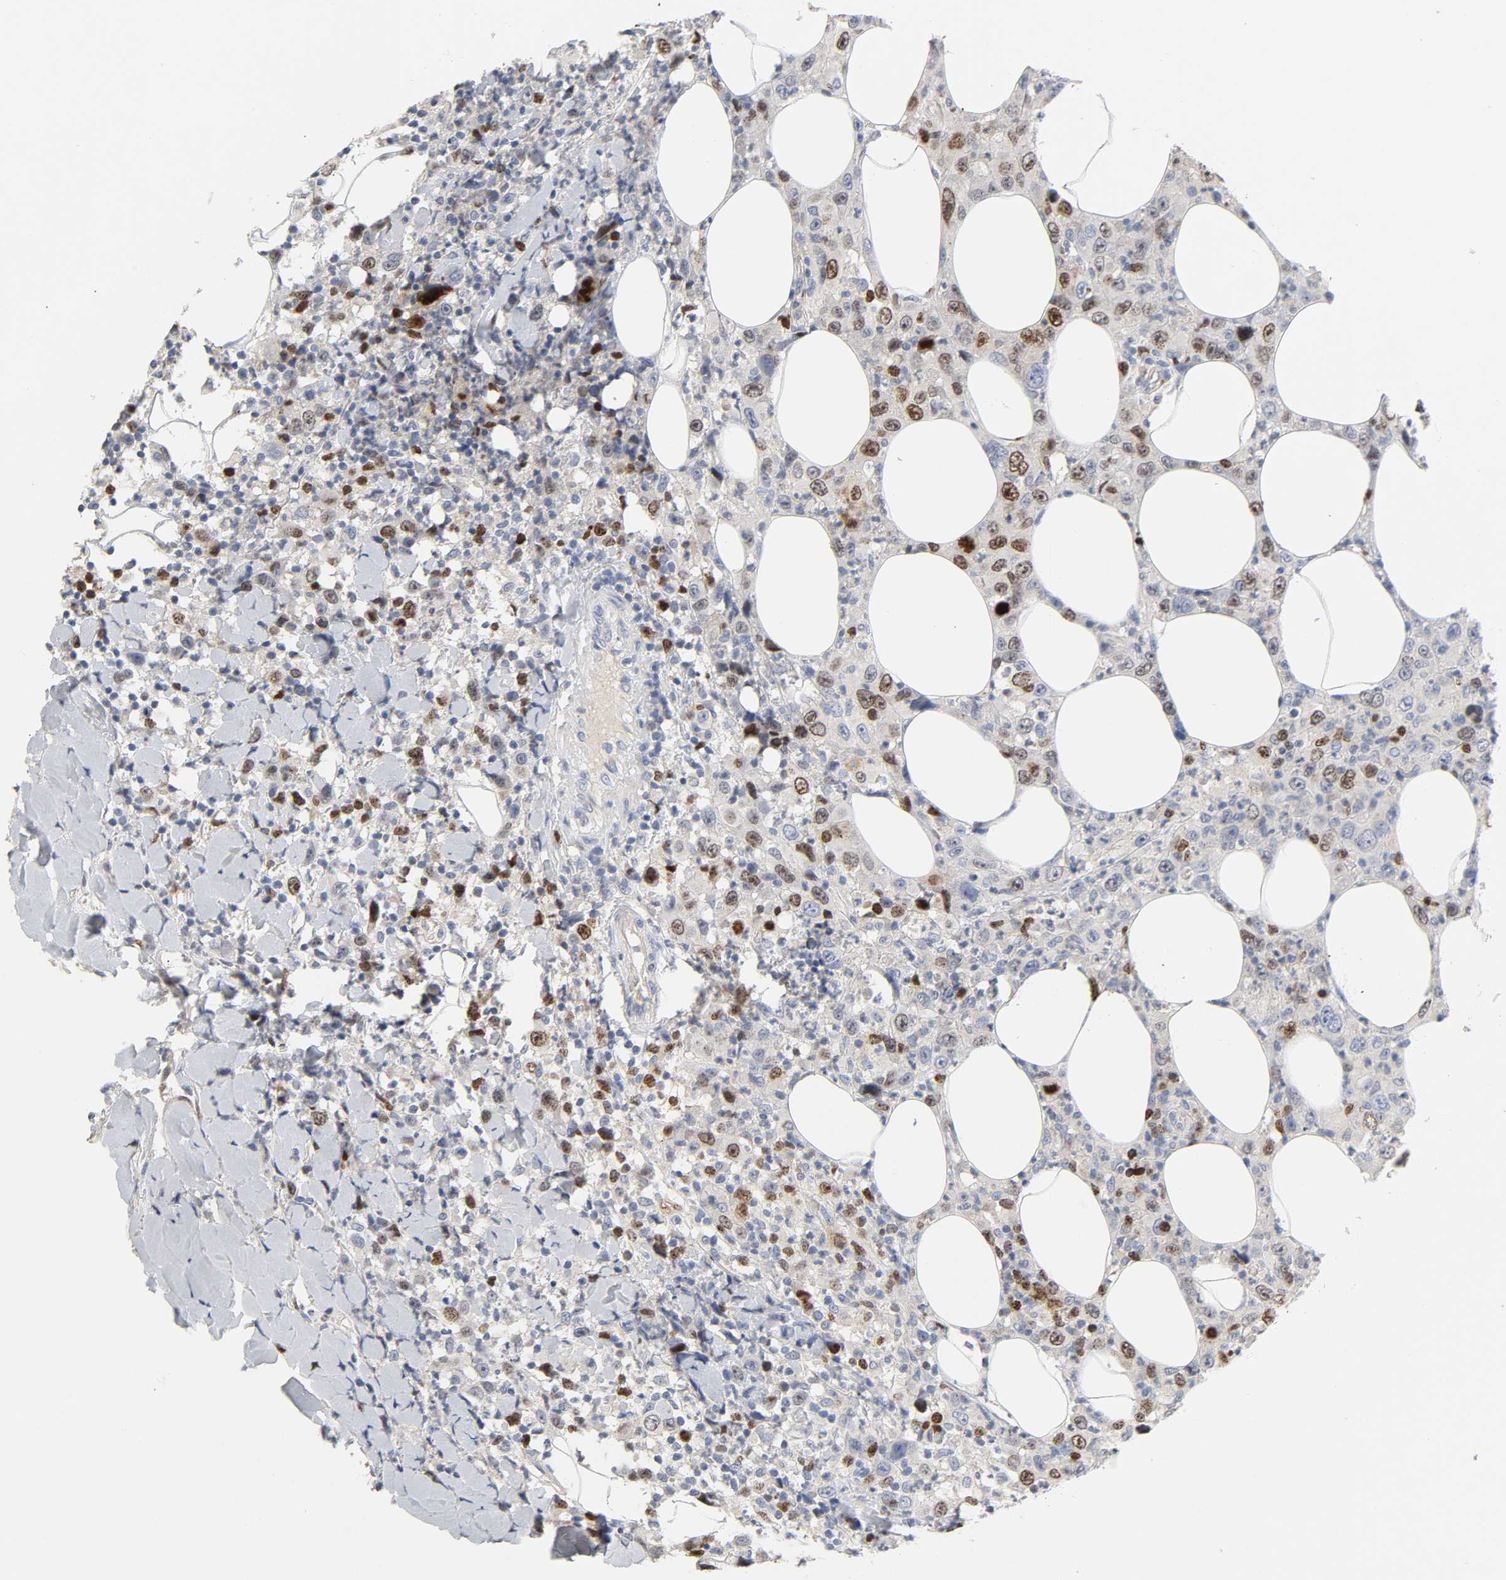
{"staining": {"intensity": "moderate", "quantity": "<25%", "location": "nuclear"}, "tissue": "thyroid cancer", "cell_type": "Tumor cells", "image_type": "cancer", "snomed": [{"axis": "morphology", "description": "Carcinoma, NOS"}, {"axis": "topography", "description": "Thyroid gland"}], "caption": "Carcinoma (thyroid) tissue shows moderate nuclear positivity in approximately <25% of tumor cells", "gene": "BIRC5", "patient": {"sex": "female", "age": 77}}